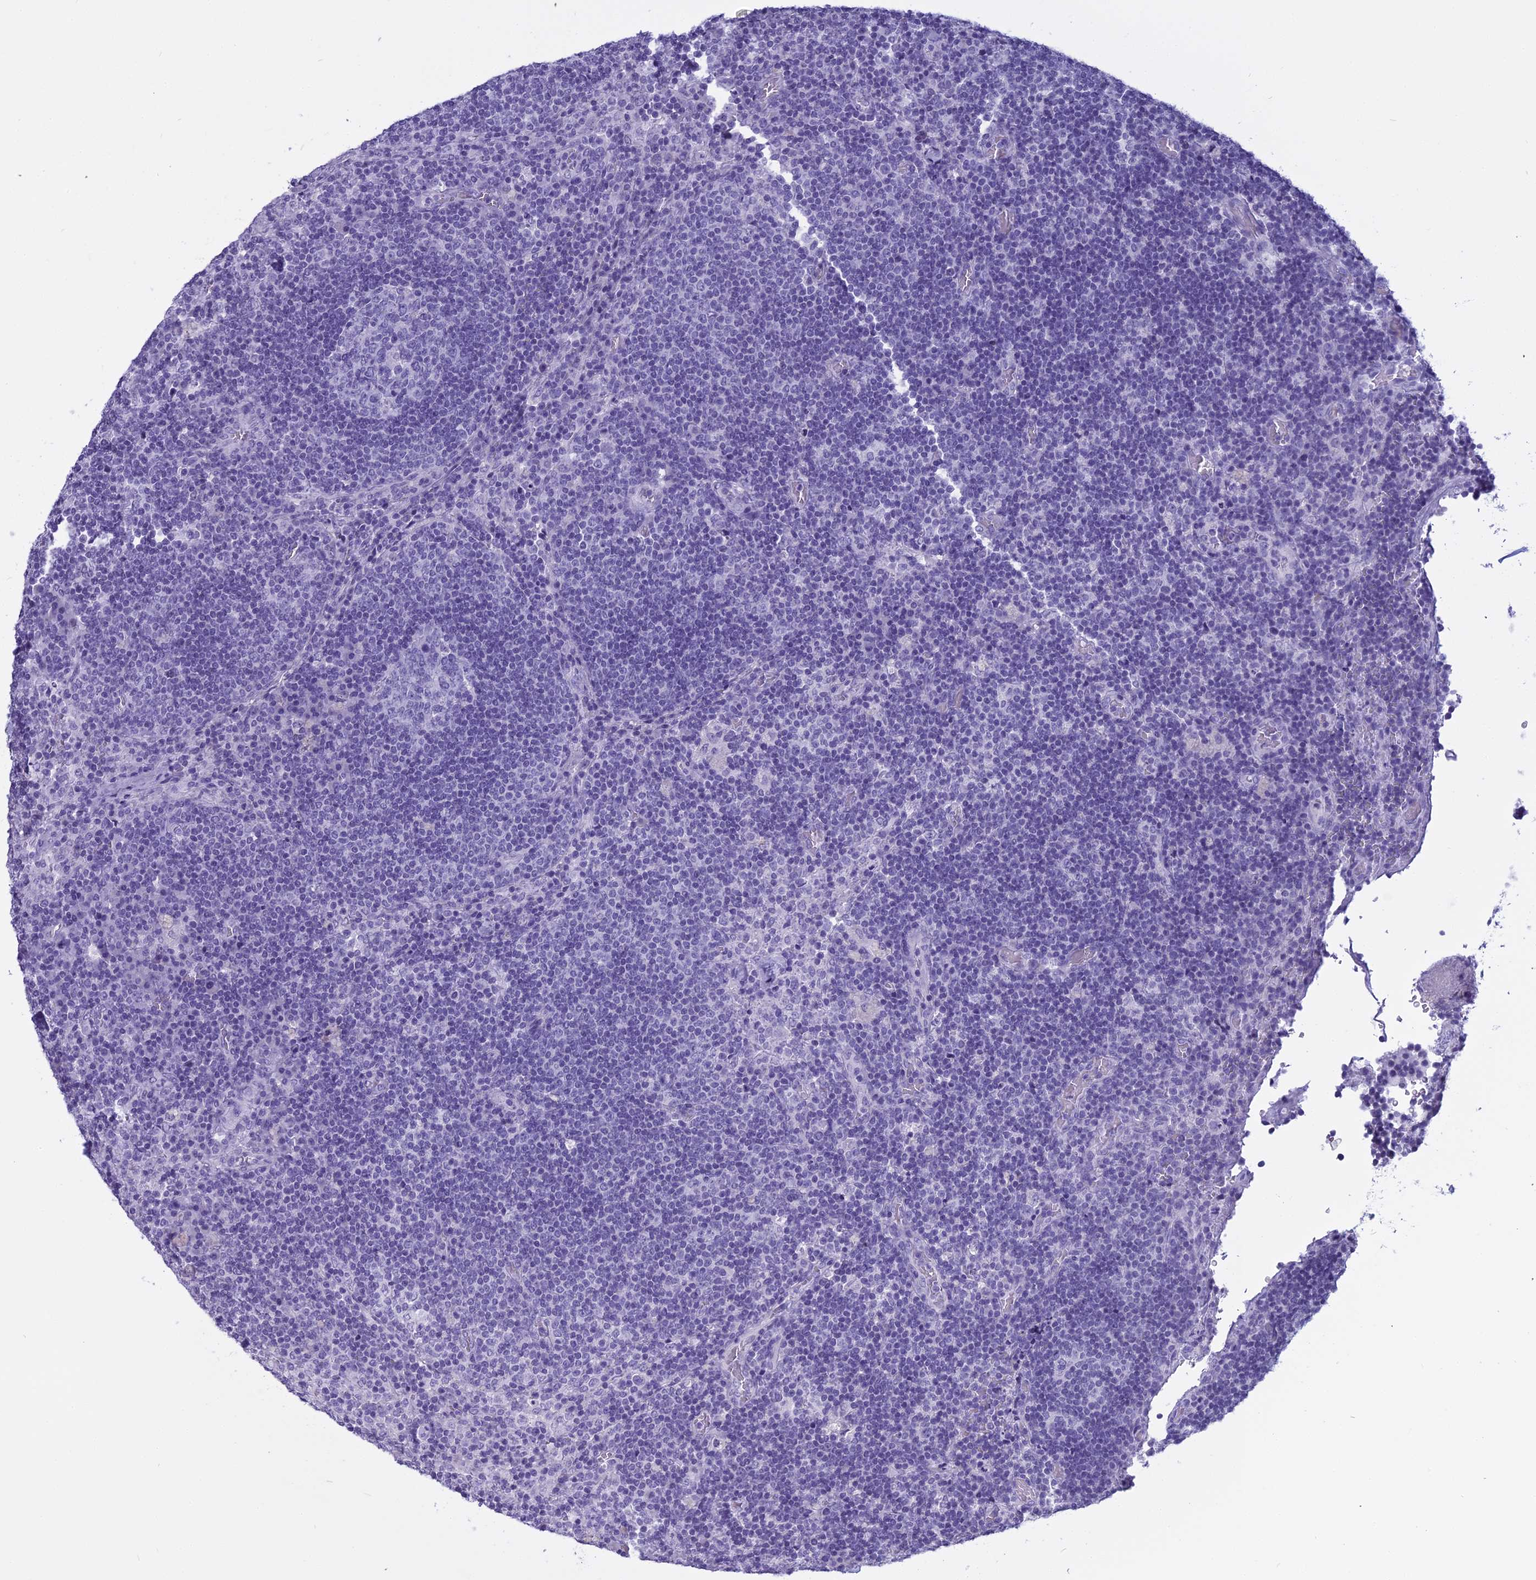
{"staining": {"intensity": "negative", "quantity": "none", "location": "none"}, "tissue": "lymph node", "cell_type": "Germinal center cells", "image_type": "normal", "snomed": [{"axis": "morphology", "description": "Normal tissue, NOS"}, {"axis": "topography", "description": "Lymph node"}], "caption": "An image of human lymph node is negative for staining in germinal center cells. The staining is performed using DAB (3,3'-diaminobenzidine) brown chromogen with nuclei counter-stained in using hematoxylin.", "gene": "MAP6", "patient": {"sex": "male", "age": 58}}